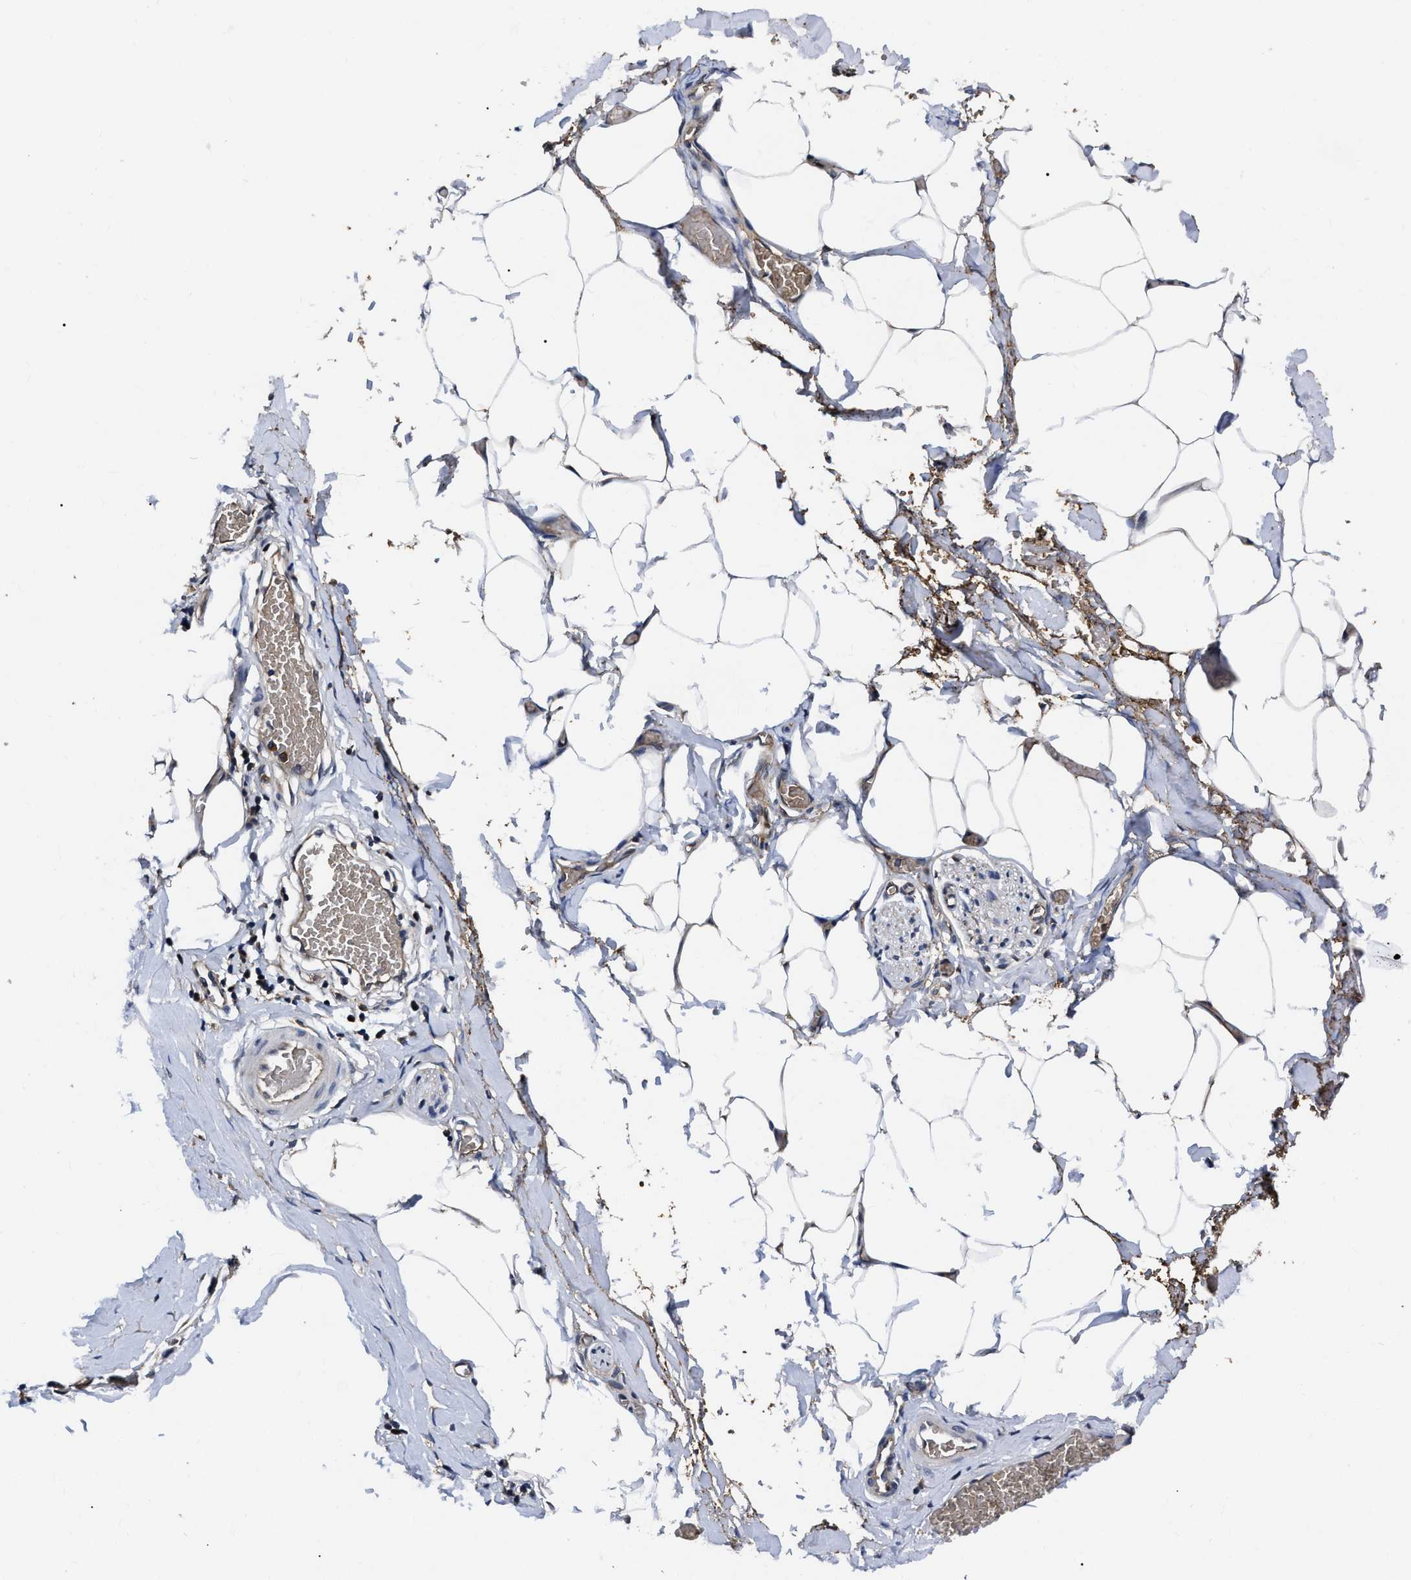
{"staining": {"intensity": "negative", "quantity": "none", "location": "none"}, "tissue": "adipose tissue", "cell_type": "Adipocytes", "image_type": "normal", "snomed": [{"axis": "morphology", "description": "Normal tissue, NOS"}, {"axis": "morphology", "description": "Adenocarcinoma, NOS"}, {"axis": "topography", "description": "Colon"}, {"axis": "topography", "description": "Peripheral nerve tissue"}], "caption": "DAB (3,3'-diaminobenzidine) immunohistochemical staining of normal human adipose tissue exhibits no significant staining in adipocytes. (IHC, brightfield microscopy, high magnification).", "gene": "GET4", "patient": {"sex": "male", "age": 14}}